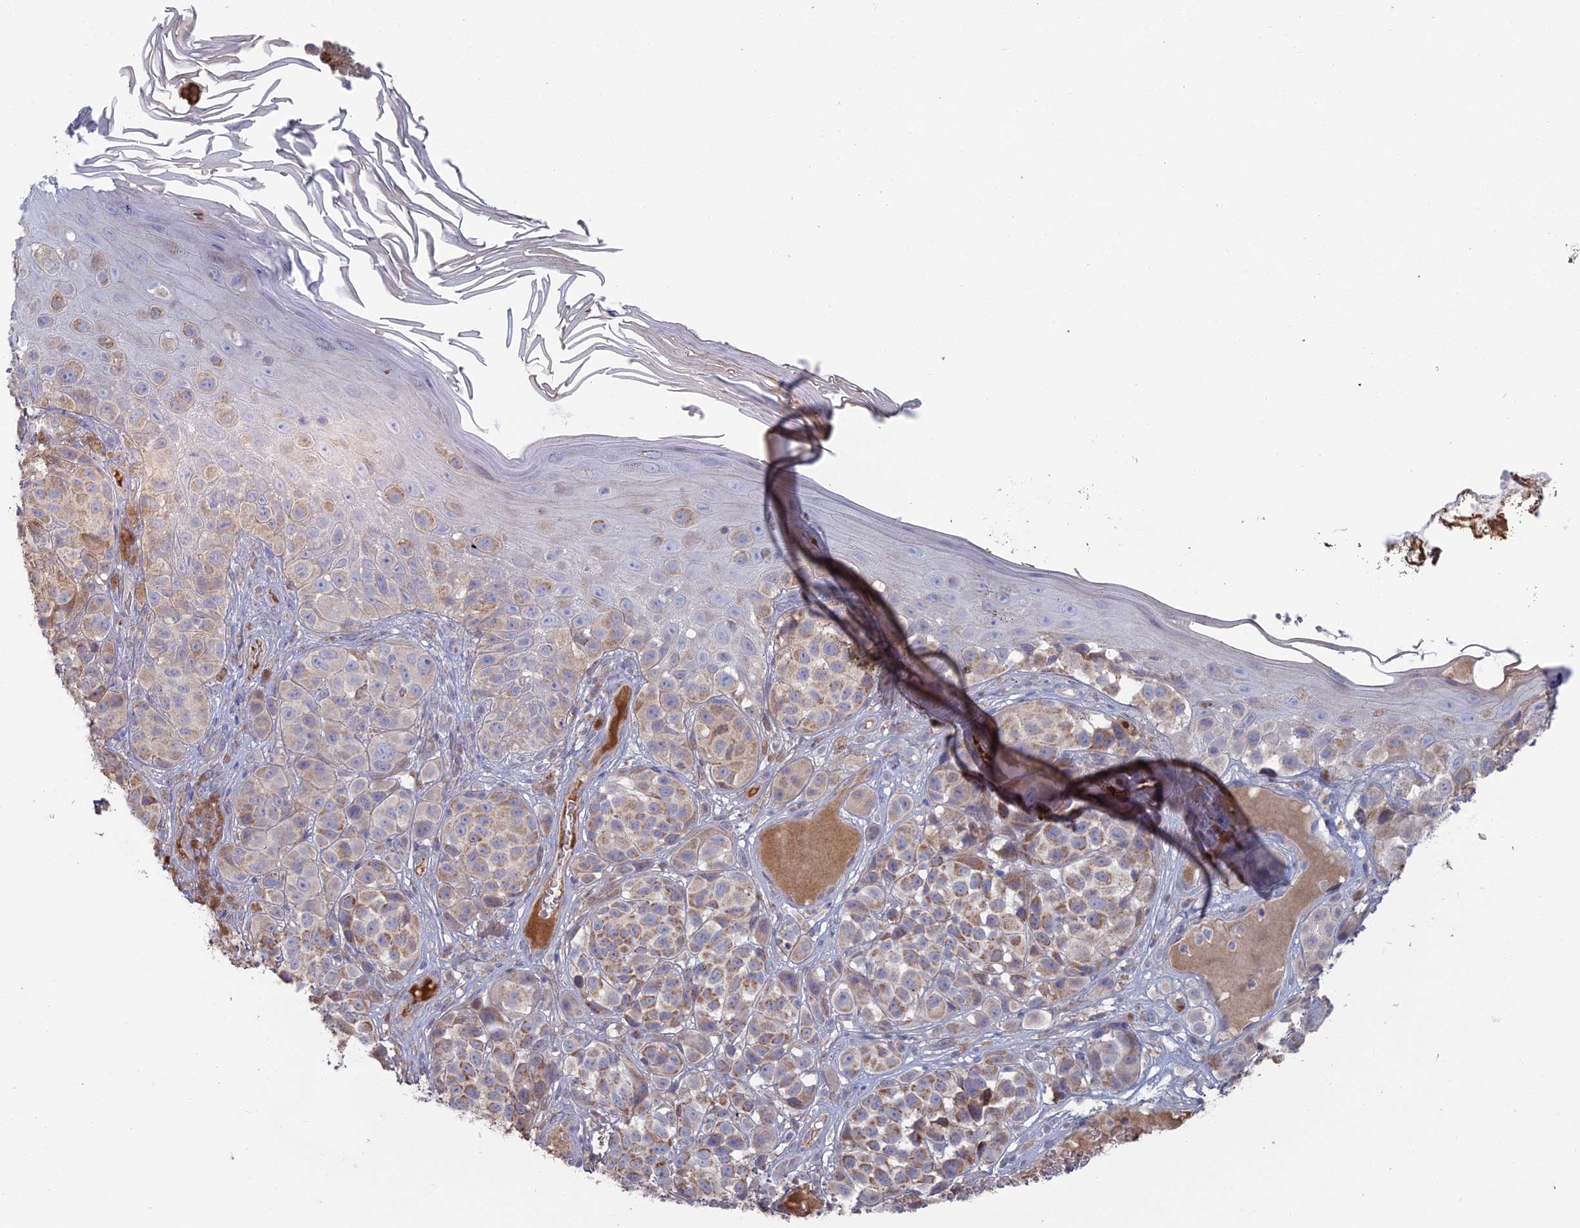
{"staining": {"intensity": "weak", "quantity": "25%-75%", "location": "cytoplasmic/membranous"}, "tissue": "melanoma", "cell_type": "Tumor cells", "image_type": "cancer", "snomed": [{"axis": "morphology", "description": "Malignant melanoma, NOS"}, {"axis": "topography", "description": "Skin"}], "caption": "Malignant melanoma stained with a brown dye demonstrates weak cytoplasmic/membranous positive expression in about 25%-75% of tumor cells.", "gene": "ARL16", "patient": {"sex": "male", "age": 38}}